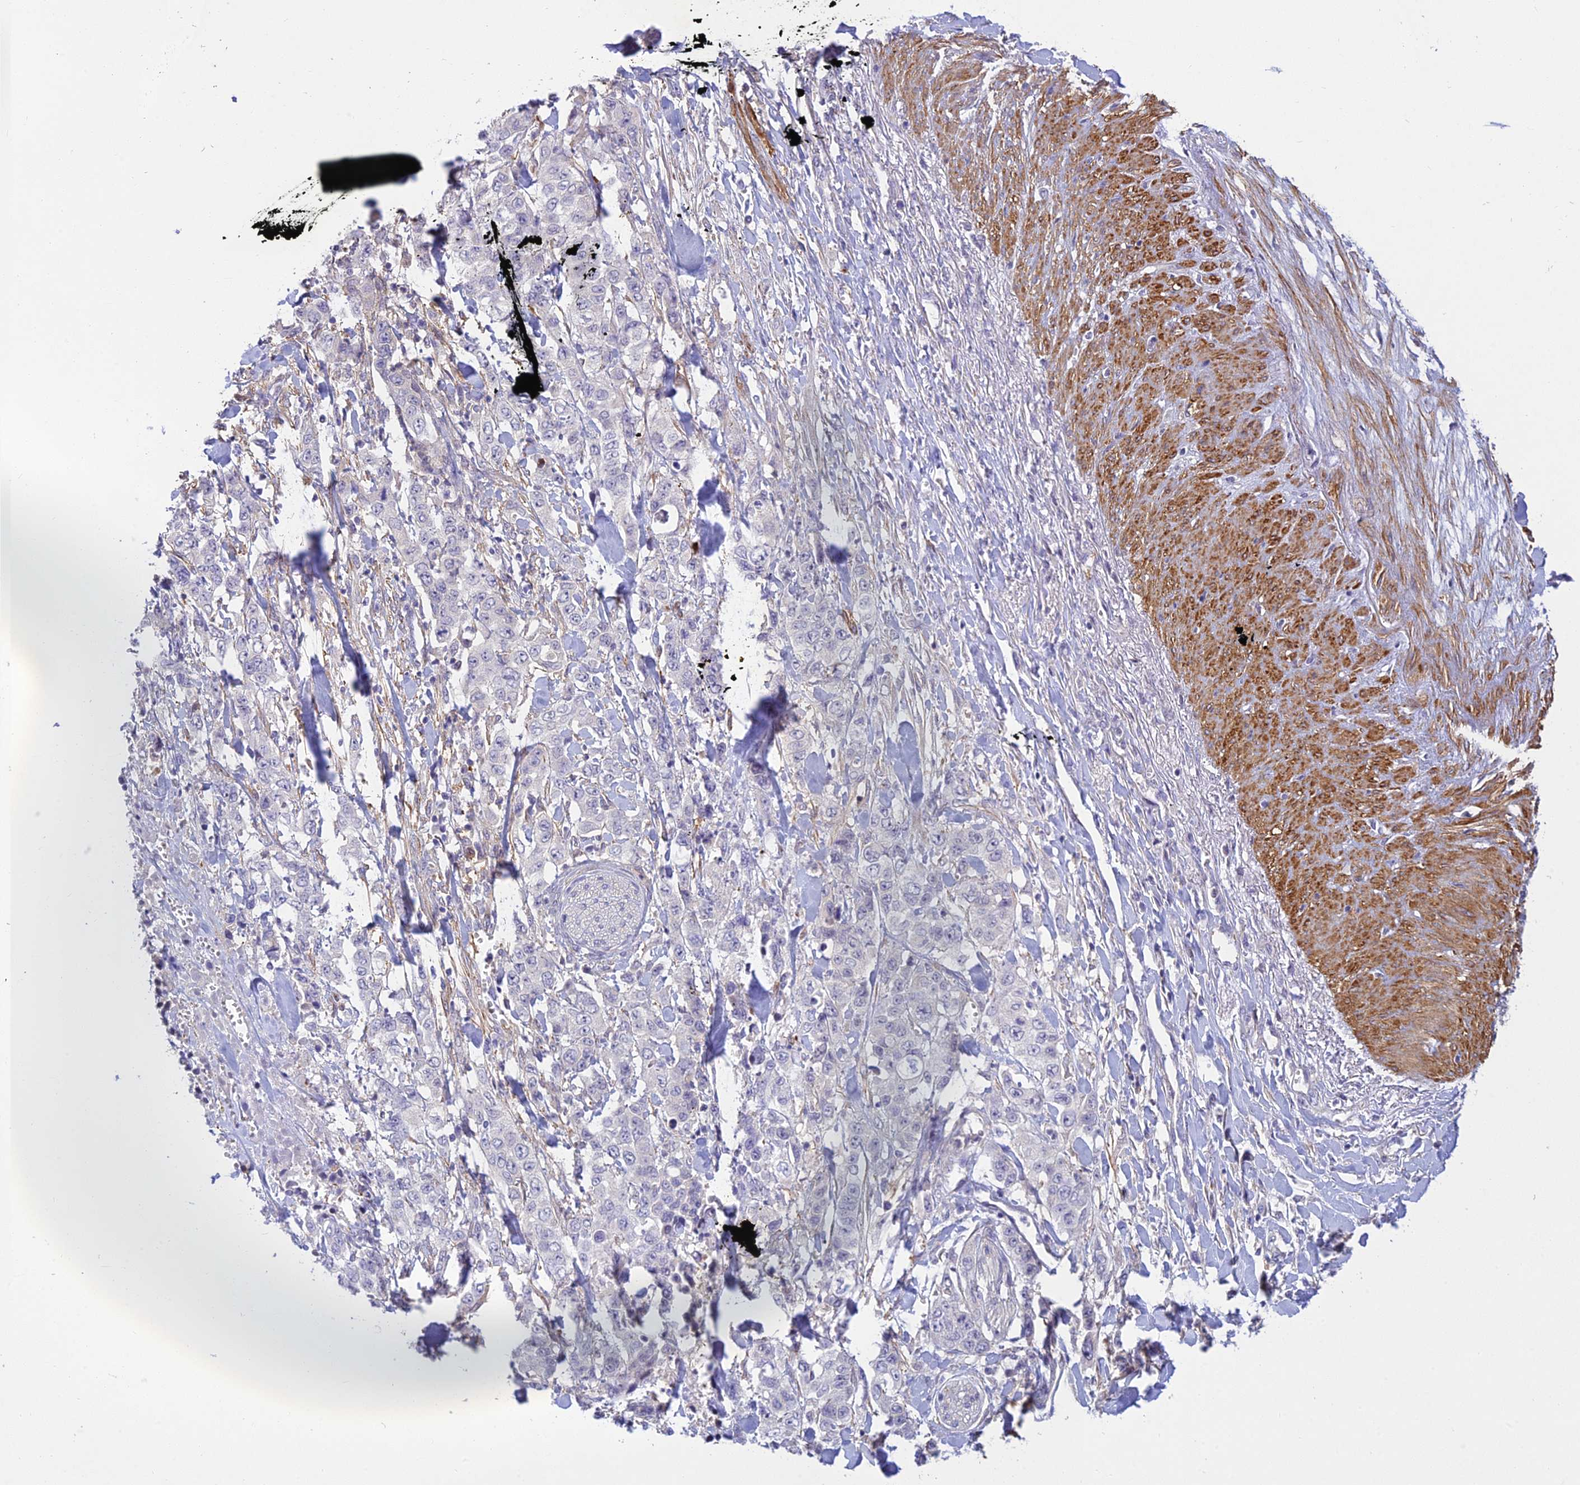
{"staining": {"intensity": "negative", "quantity": "none", "location": "none"}, "tissue": "stomach cancer", "cell_type": "Tumor cells", "image_type": "cancer", "snomed": [{"axis": "morphology", "description": "Adenocarcinoma, NOS"}, {"axis": "topography", "description": "Stomach, upper"}], "caption": "Immunohistochemistry (IHC) image of human stomach cancer stained for a protein (brown), which exhibits no staining in tumor cells.", "gene": "FBXW4", "patient": {"sex": "male", "age": 62}}